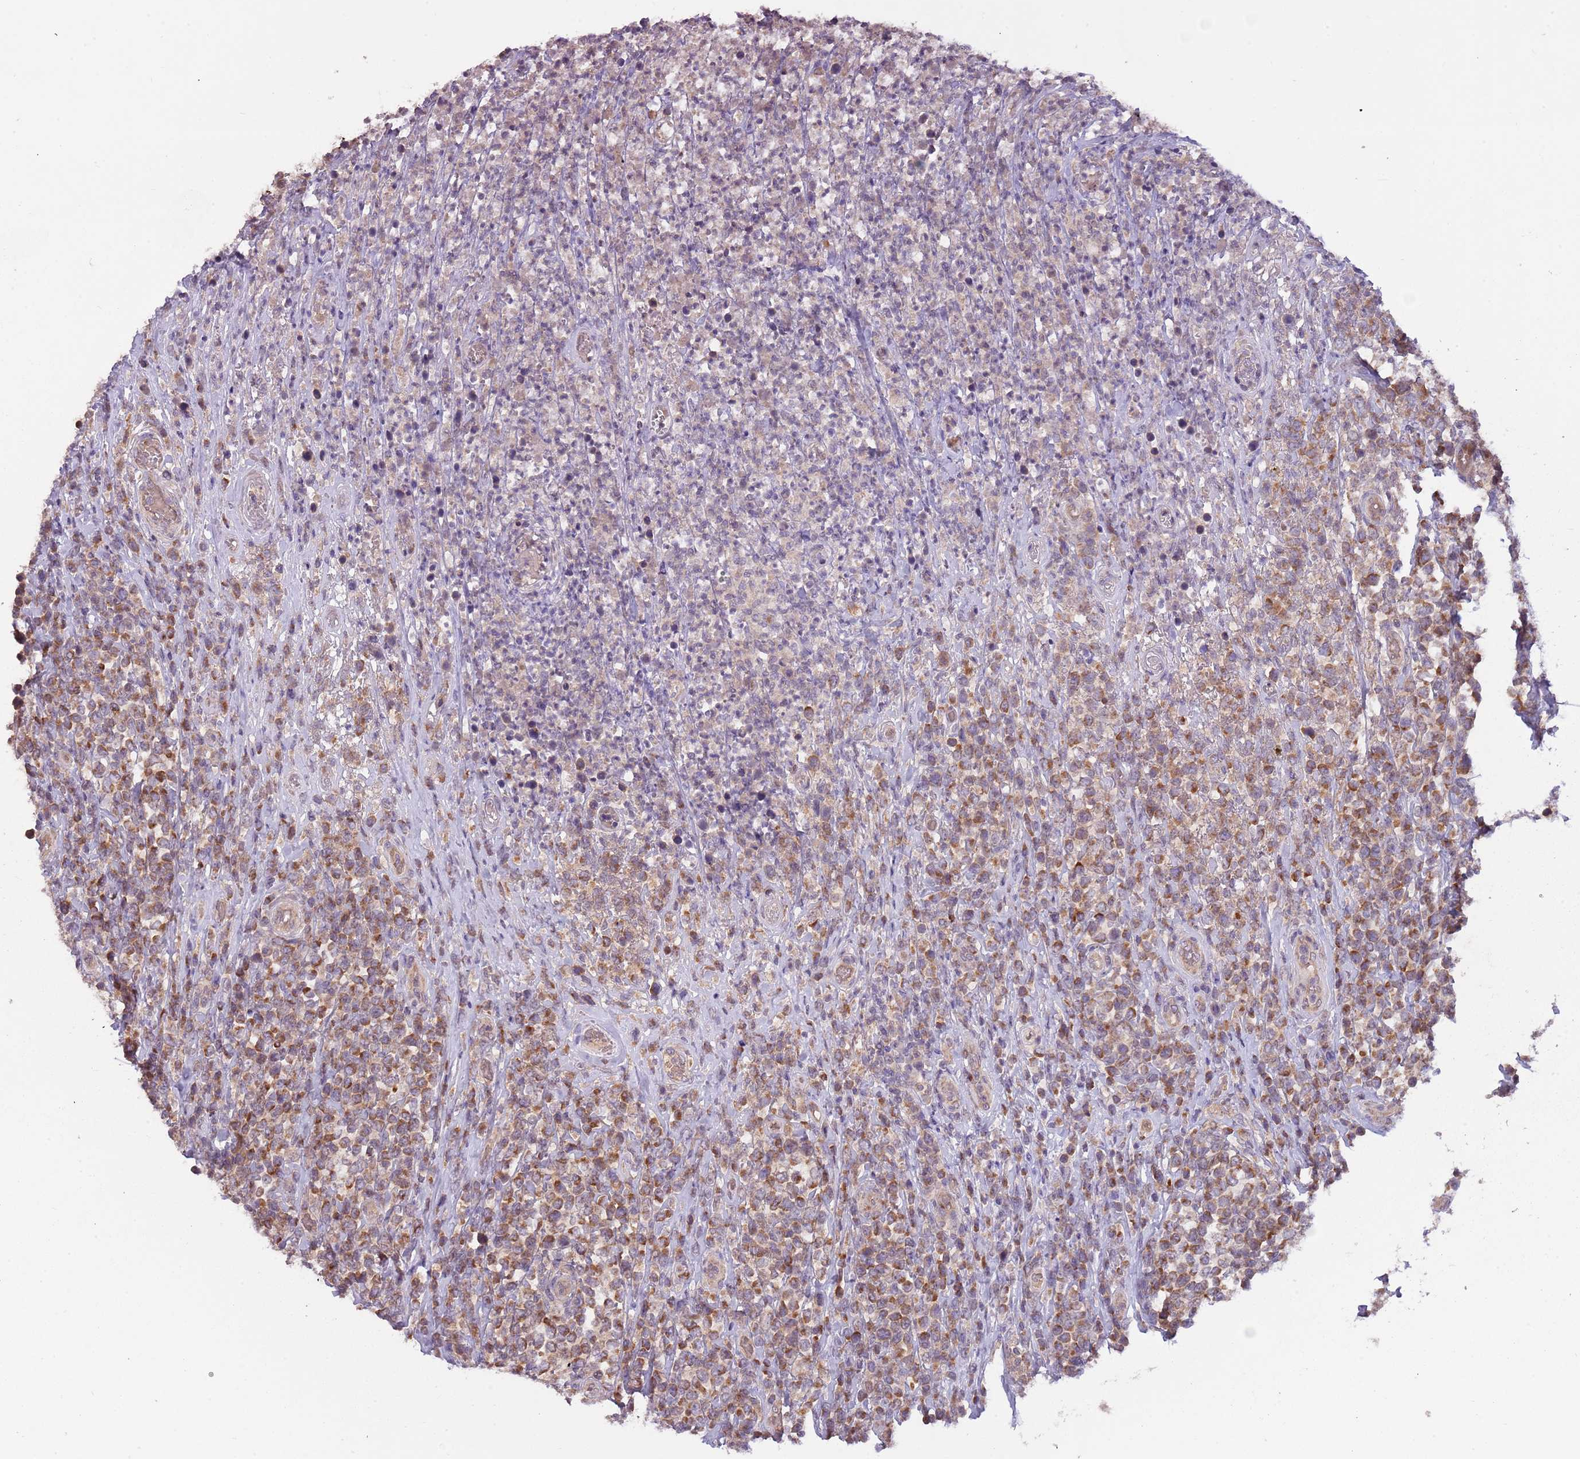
{"staining": {"intensity": "moderate", "quantity": ">75%", "location": "cytoplasmic/membranous"}, "tissue": "lymphoma", "cell_type": "Tumor cells", "image_type": "cancer", "snomed": [{"axis": "morphology", "description": "Malignant lymphoma, non-Hodgkin's type, High grade"}, {"axis": "topography", "description": "Soft tissue"}], "caption": "A photomicrograph showing moderate cytoplasmic/membranous expression in about >75% of tumor cells in malignant lymphoma, non-Hodgkin's type (high-grade), as visualized by brown immunohistochemical staining.", "gene": "FECH", "patient": {"sex": "female", "age": 56}}